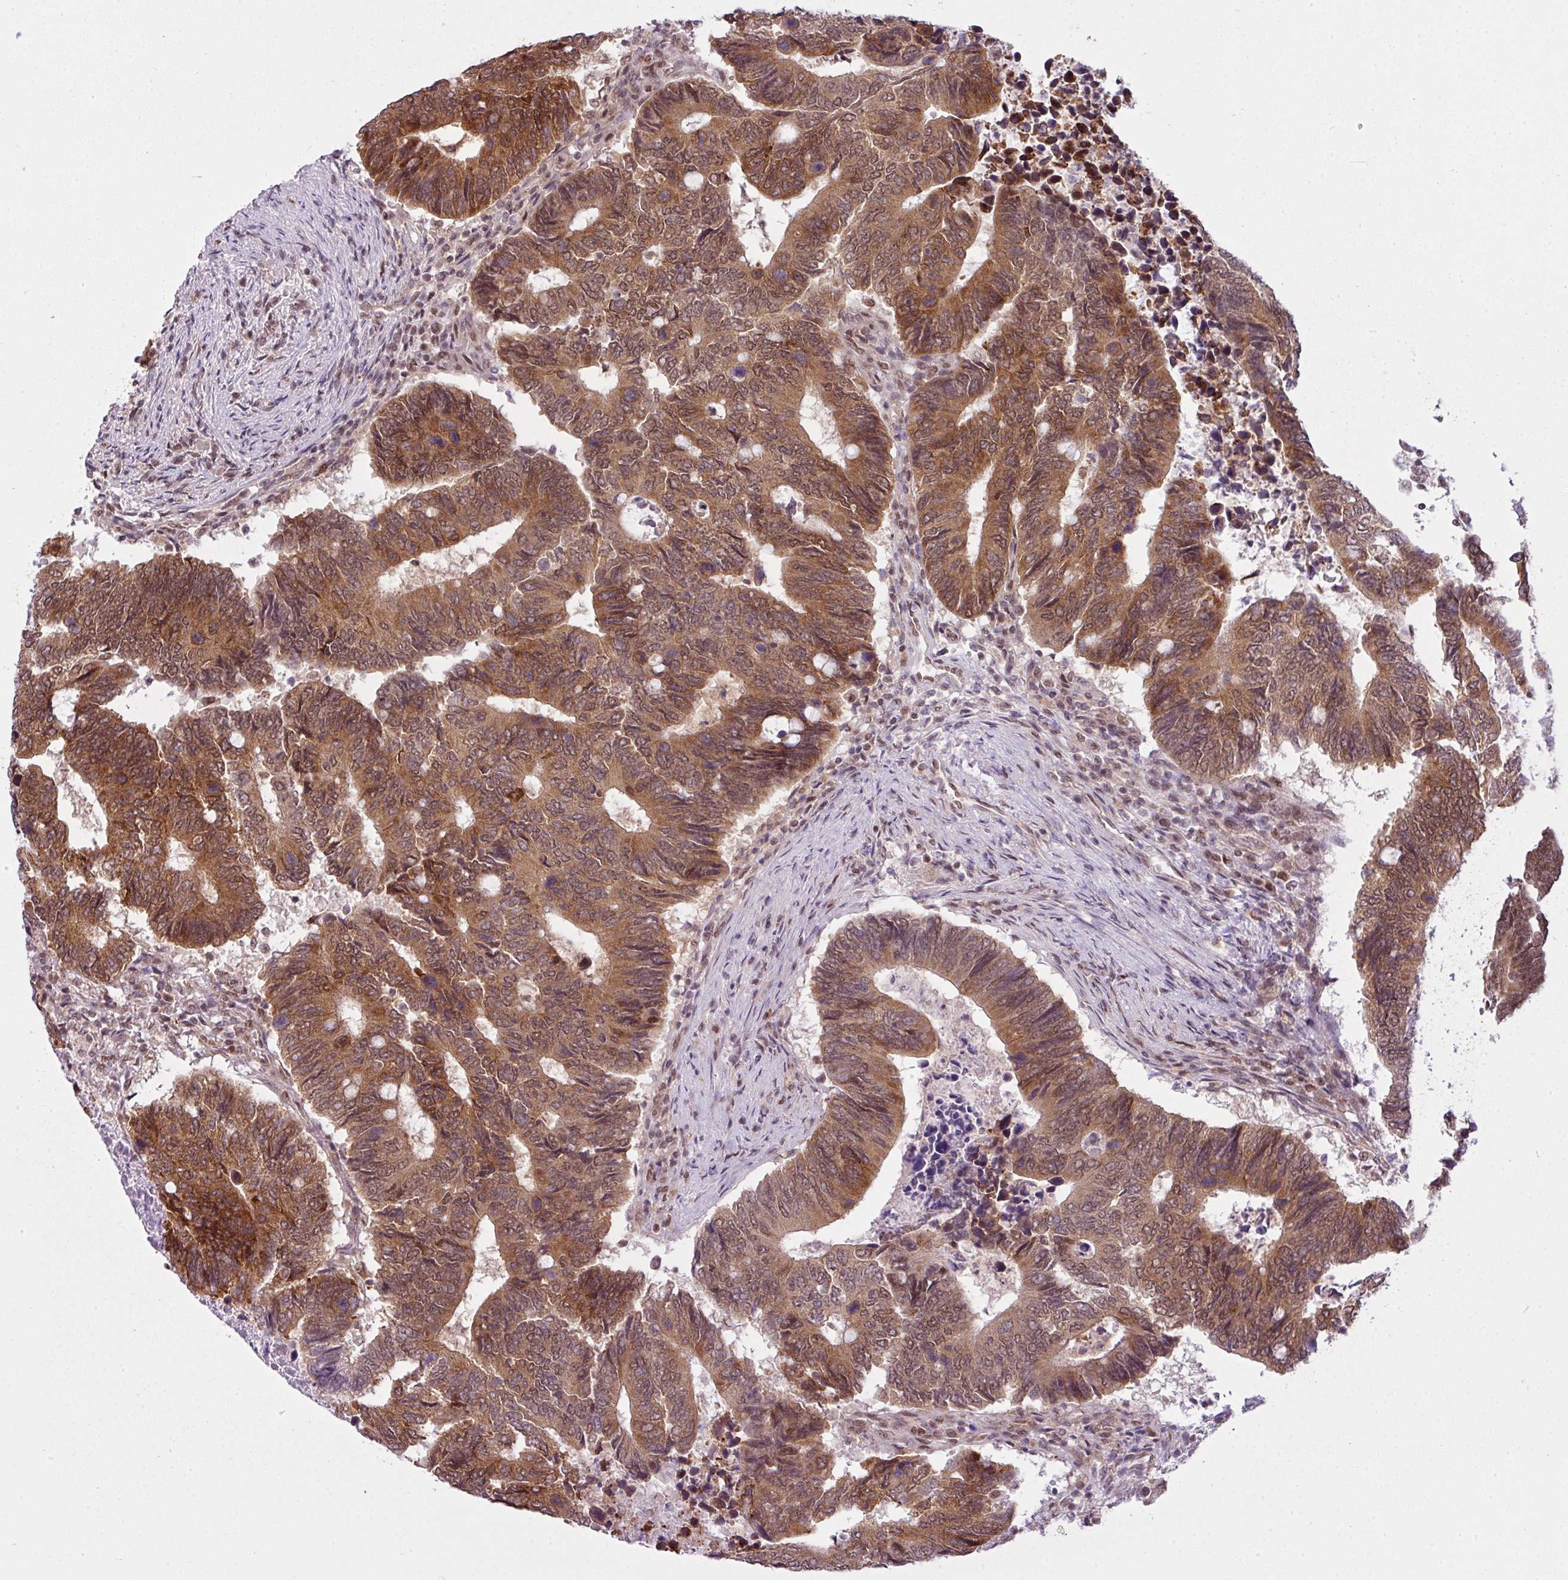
{"staining": {"intensity": "moderate", "quantity": ">75%", "location": "cytoplasmic/membranous,nuclear"}, "tissue": "colorectal cancer", "cell_type": "Tumor cells", "image_type": "cancer", "snomed": [{"axis": "morphology", "description": "Adenocarcinoma, NOS"}, {"axis": "topography", "description": "Colon"}], "caption": "Moderate cytoplasmic/membranous and nuclear expression is seen in about >75% of tumor cells in colorectal cancer.", "gene": "ARL6IP4", "patient": {"sex": "male", "age": 87}}